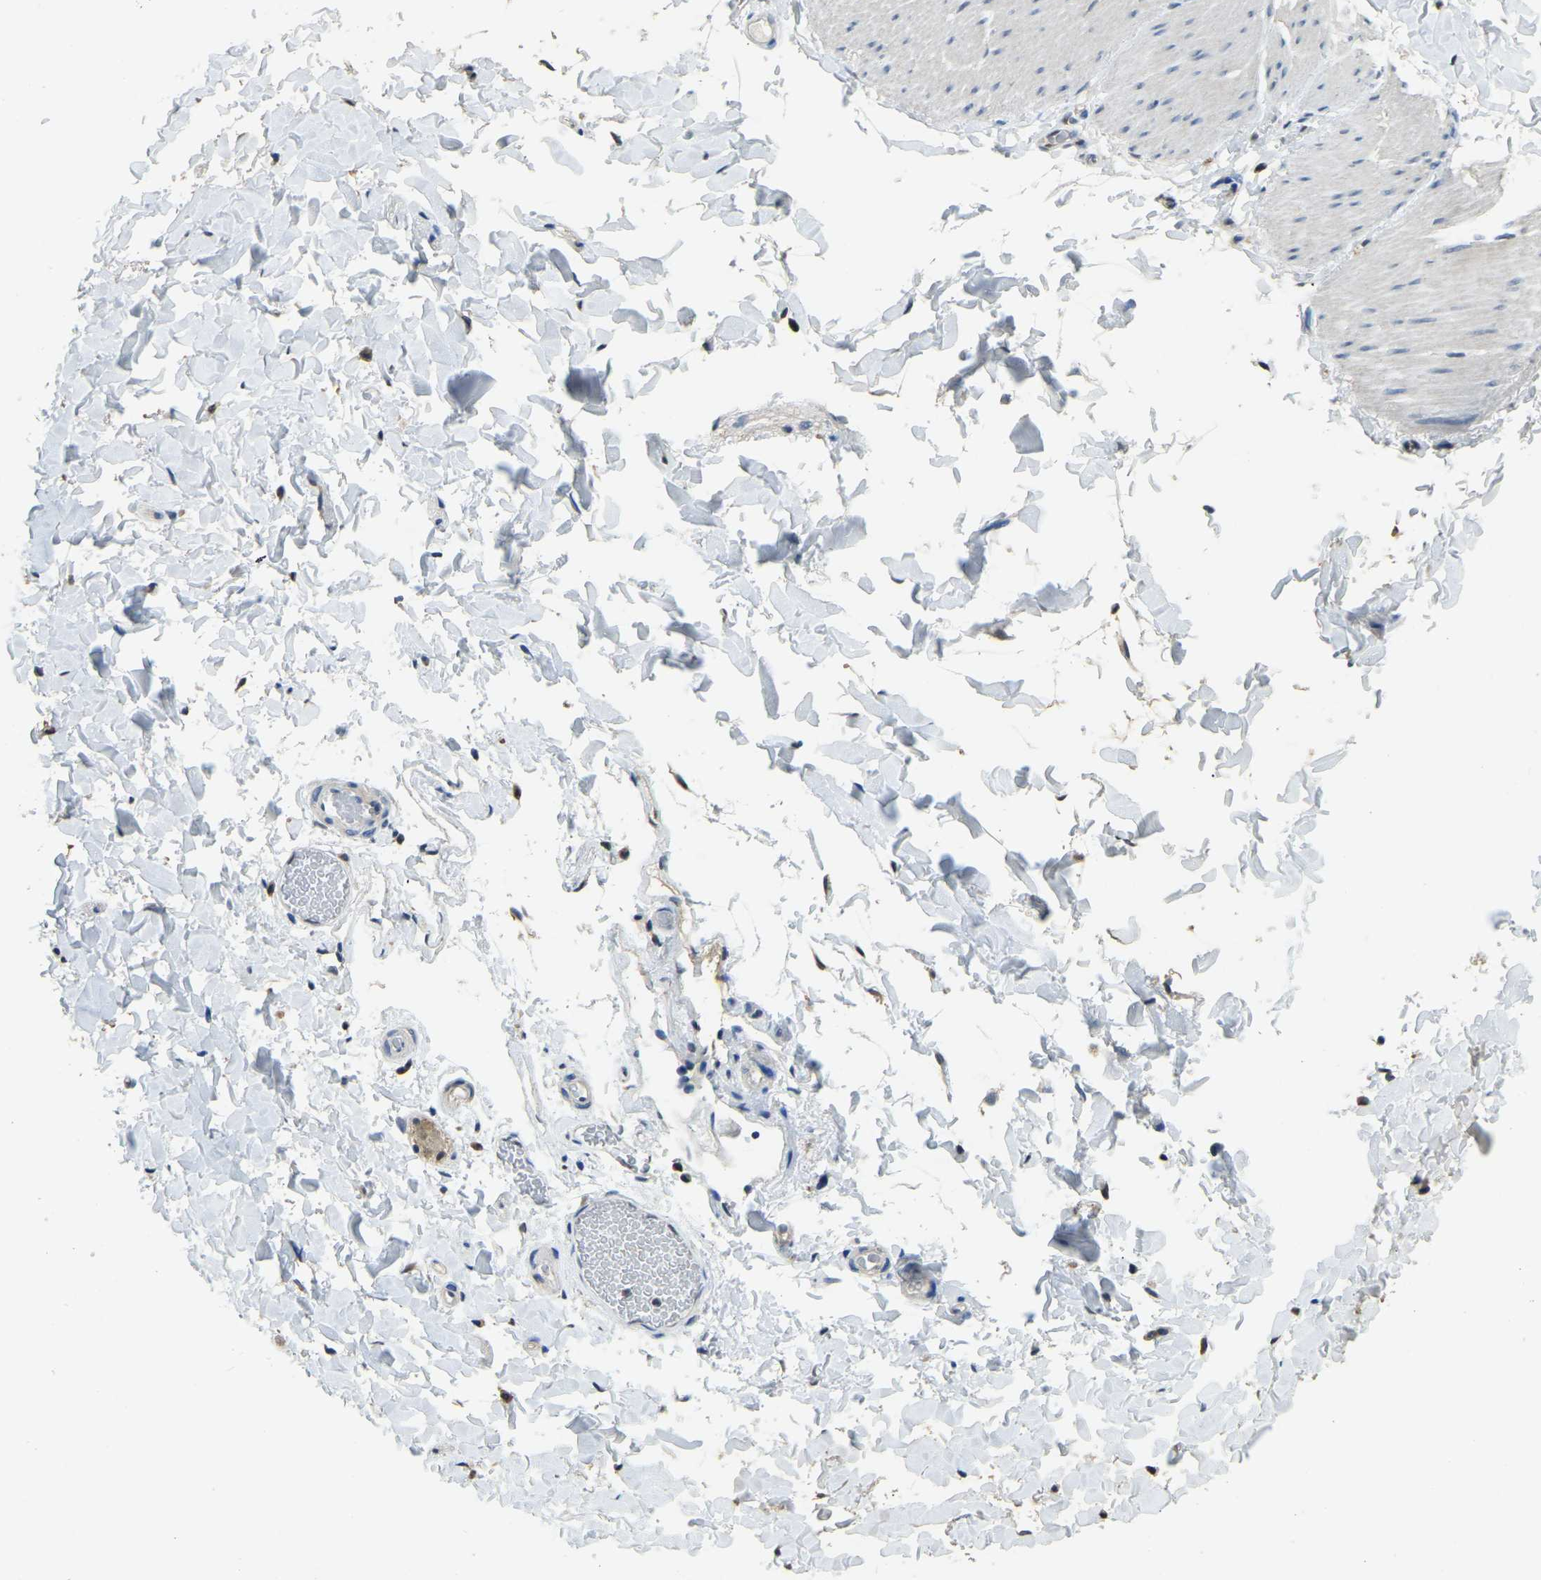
{"staining": {"intensity": "negative", "quantity": "none", "location": "none"}, "tissue": "smooth muscle", "cell_type": "Smooth muscle cells", "image_type": "normal", "snomed": [{"axis": "morphology", "description": "Normal tissue, NOS"}, {"axis": "topography", "description": "Smooth muscle"}, {"axis": "topography", "description": "Colon"}], "caption": "A high-resolution photomicrograph shows immunohistochemistry staining of unremarkable smooth muscle, which exhibits no significant expression in smooth muscle cells.", "gene": "NANS", "patient": {"sex": "male", "age": 67}}